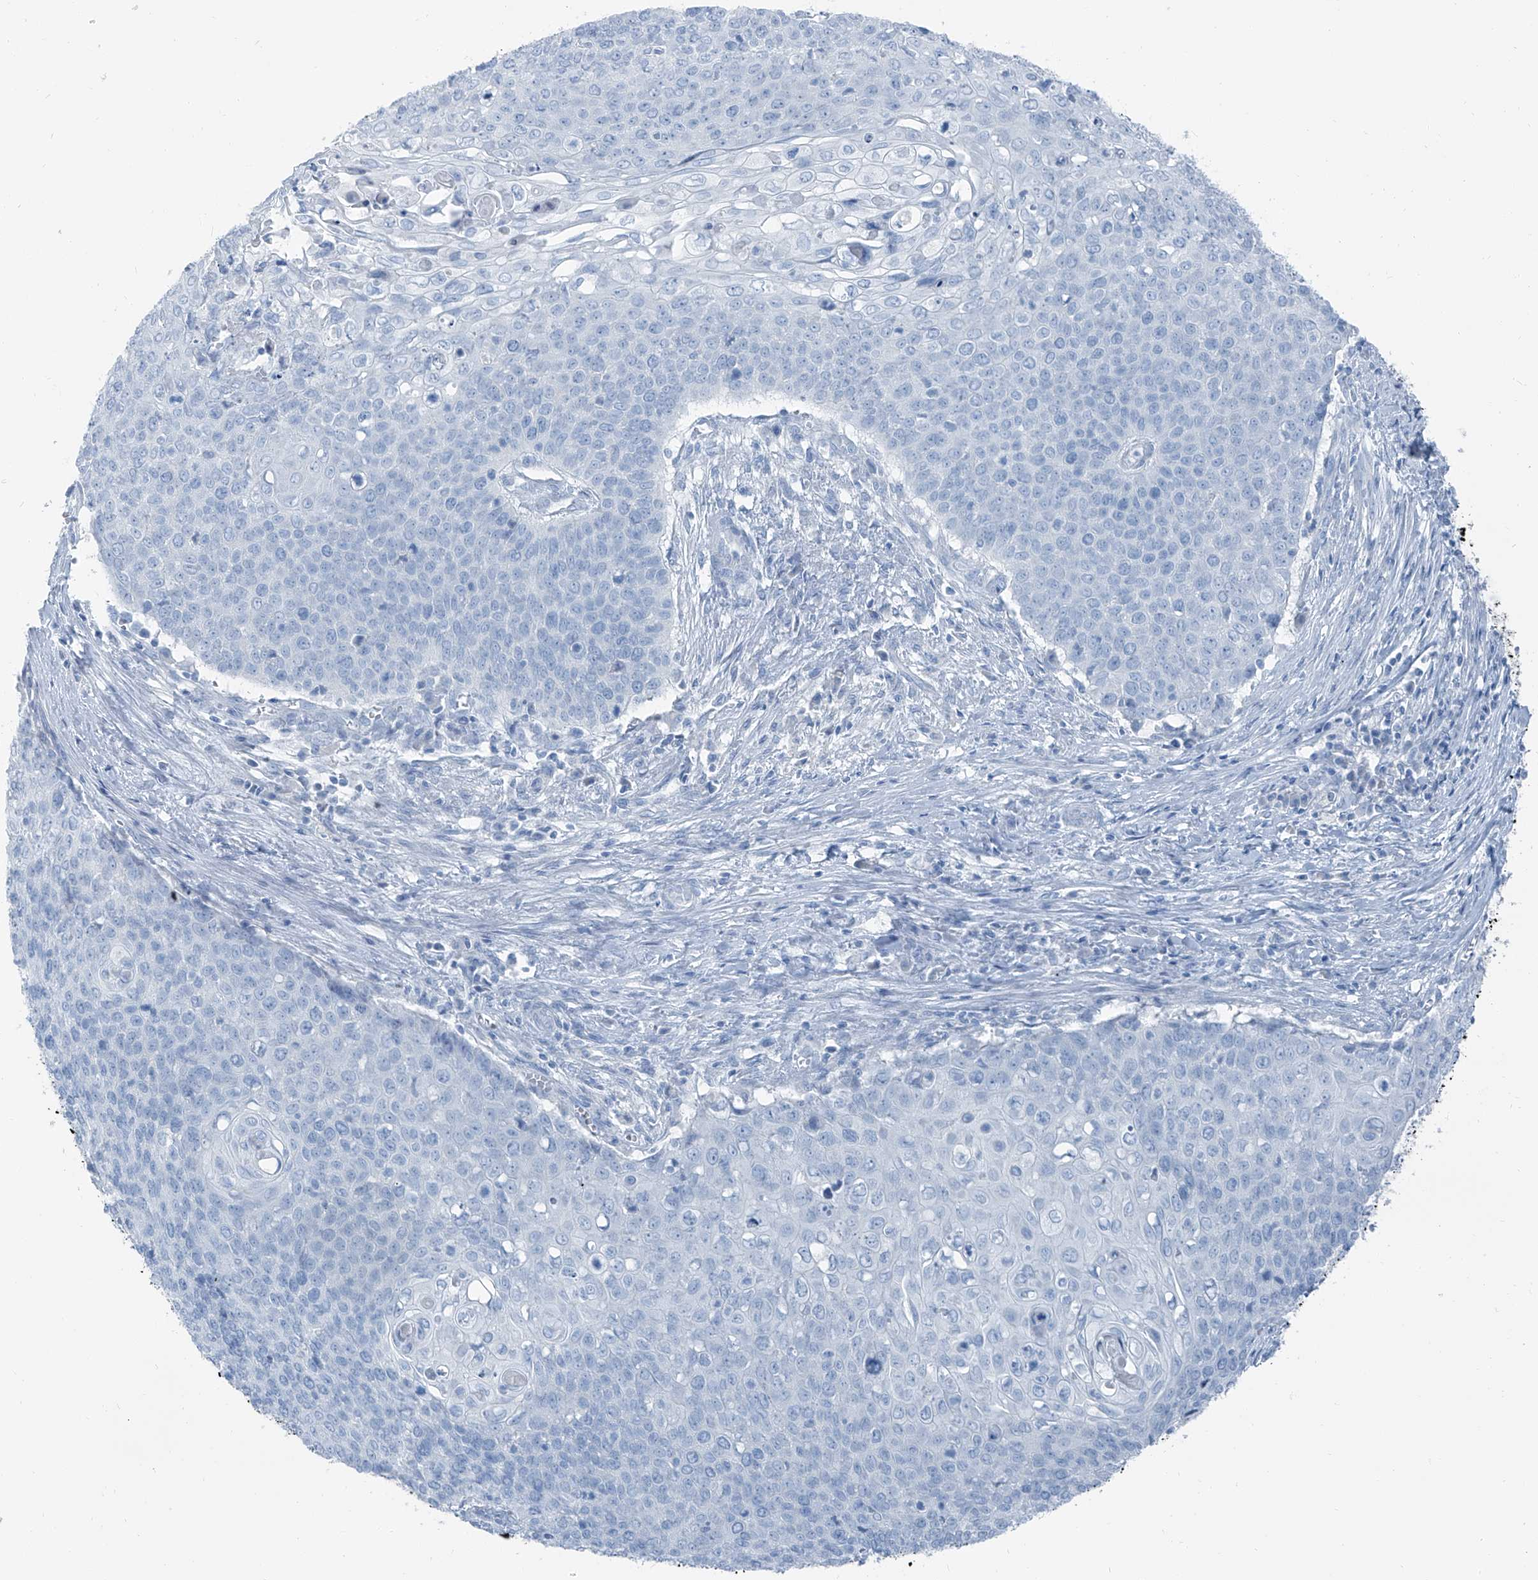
{"staining": {"intensity": "negative", "quantity": "none", "location": "none"}, "tissue": "cervical cancer", "cell_type": "Tumor cells", "image_type": "cancer", "snomed": [{"axis": "morphology", "description": "Squamous cell carcinoma, NOS"}, {"axis": "topography", "description": "Cervix"}], "caption": "This histopathology image is of cervical squamous cell carcinoma stained with immunohistochemistry (IHC) to label a protein in brown with the nuclei are counter-stained blue. There is no positivity in tumor cells.", "gene": "RGN", "patient": {"sex": "female", "age": 39}}